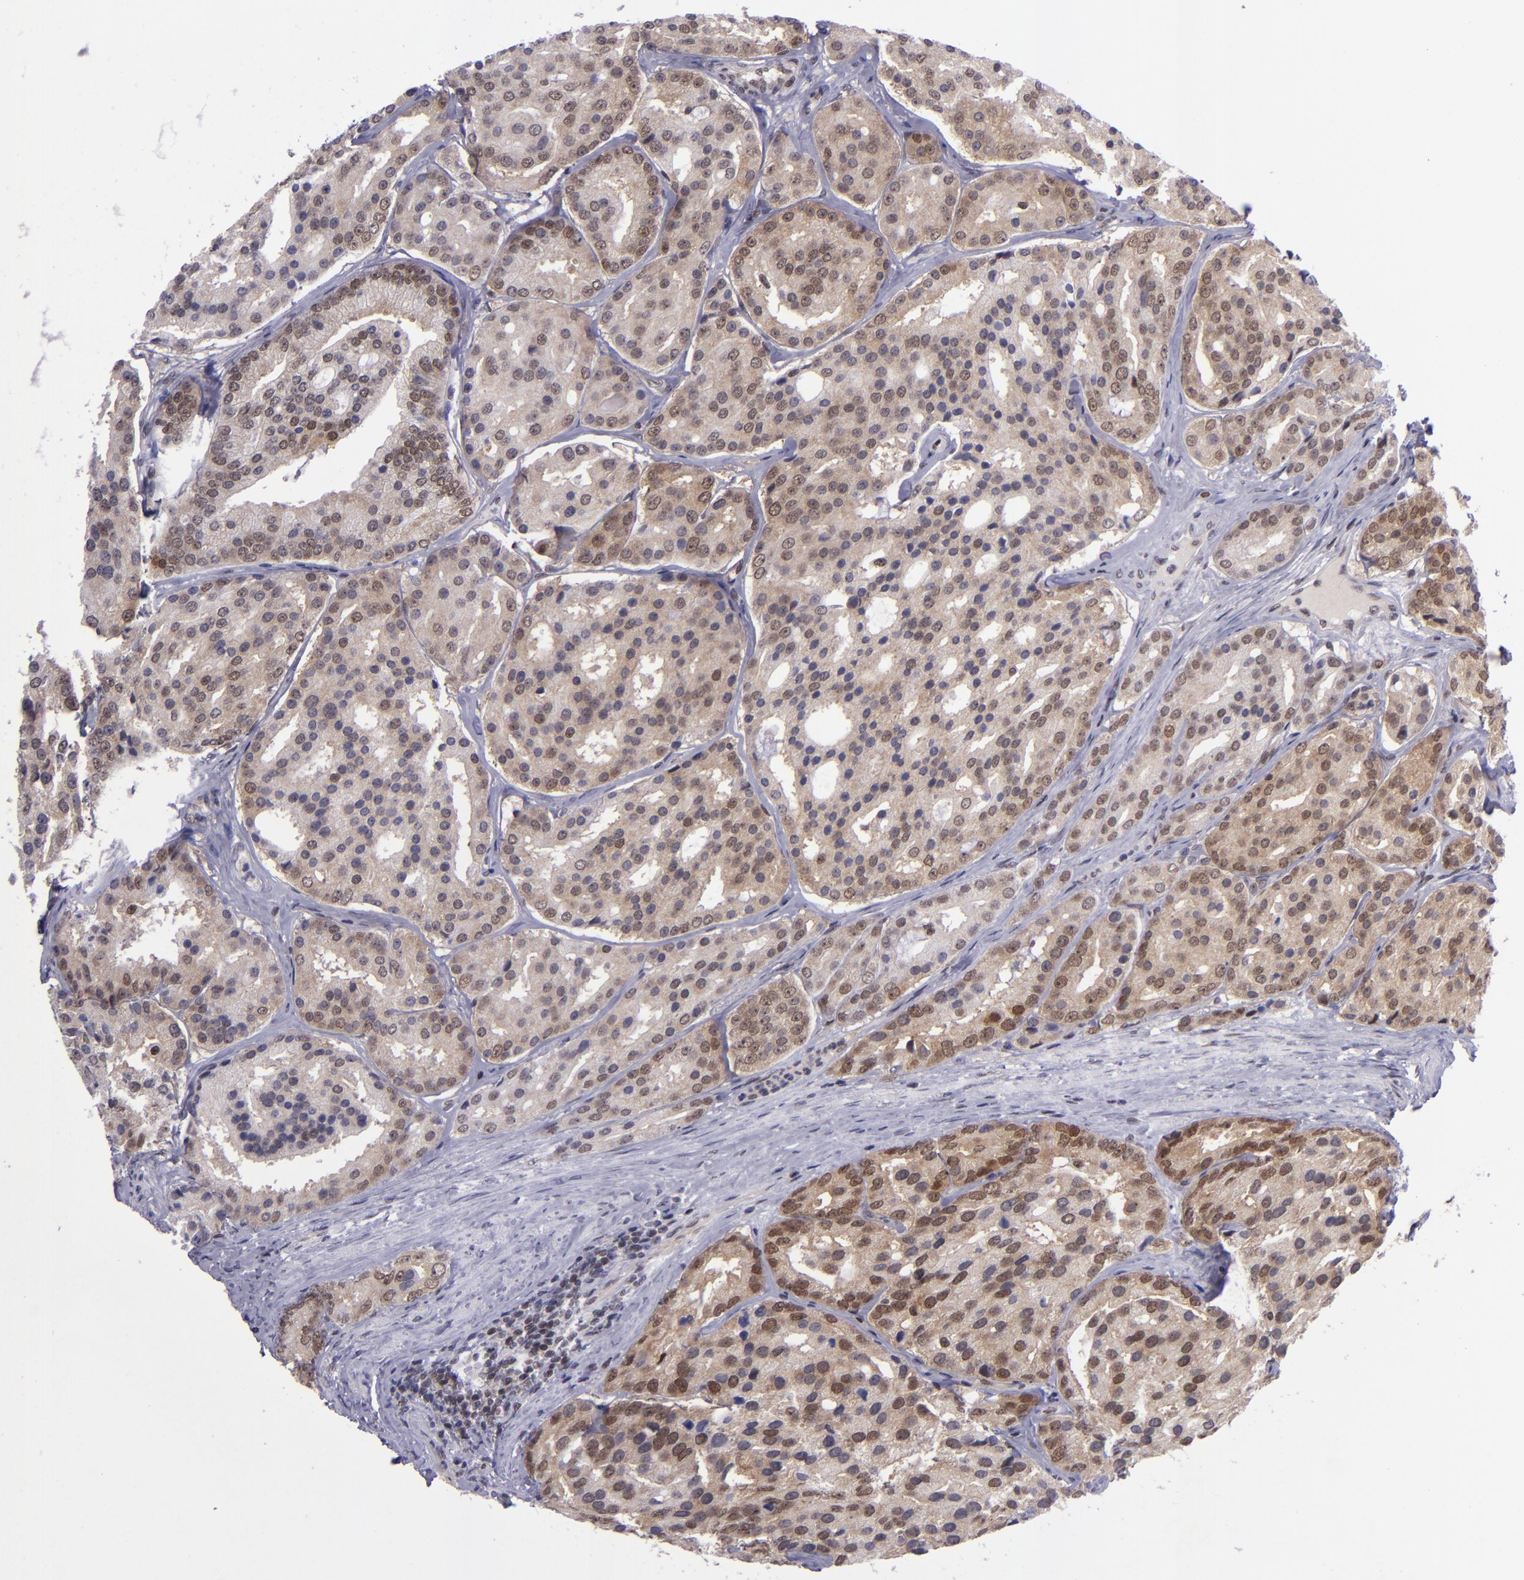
{"staining": {"intensity": "moderate", "quantity": ">75%", "location": "cytoplasmic/membranous,nuclear"}, "tissue": "prostate cancer", "cell_type": "Tumor cells", "image_type": "cancer", "snomed": [{"axis": "morphology", "description": "Adenocarcinoma, High grade"}, {"axis": "topography", "description": "Prostate"}], "caption": "A micrograph showing moderate cytoplasmic/membranous and nuclear positivity in approximately >75% of tumor cells in prostate cancer, as visualized by brown immunohistochemical staining.", "gene": "BAG1", "patient": {"sex": "male", "age": 64}}